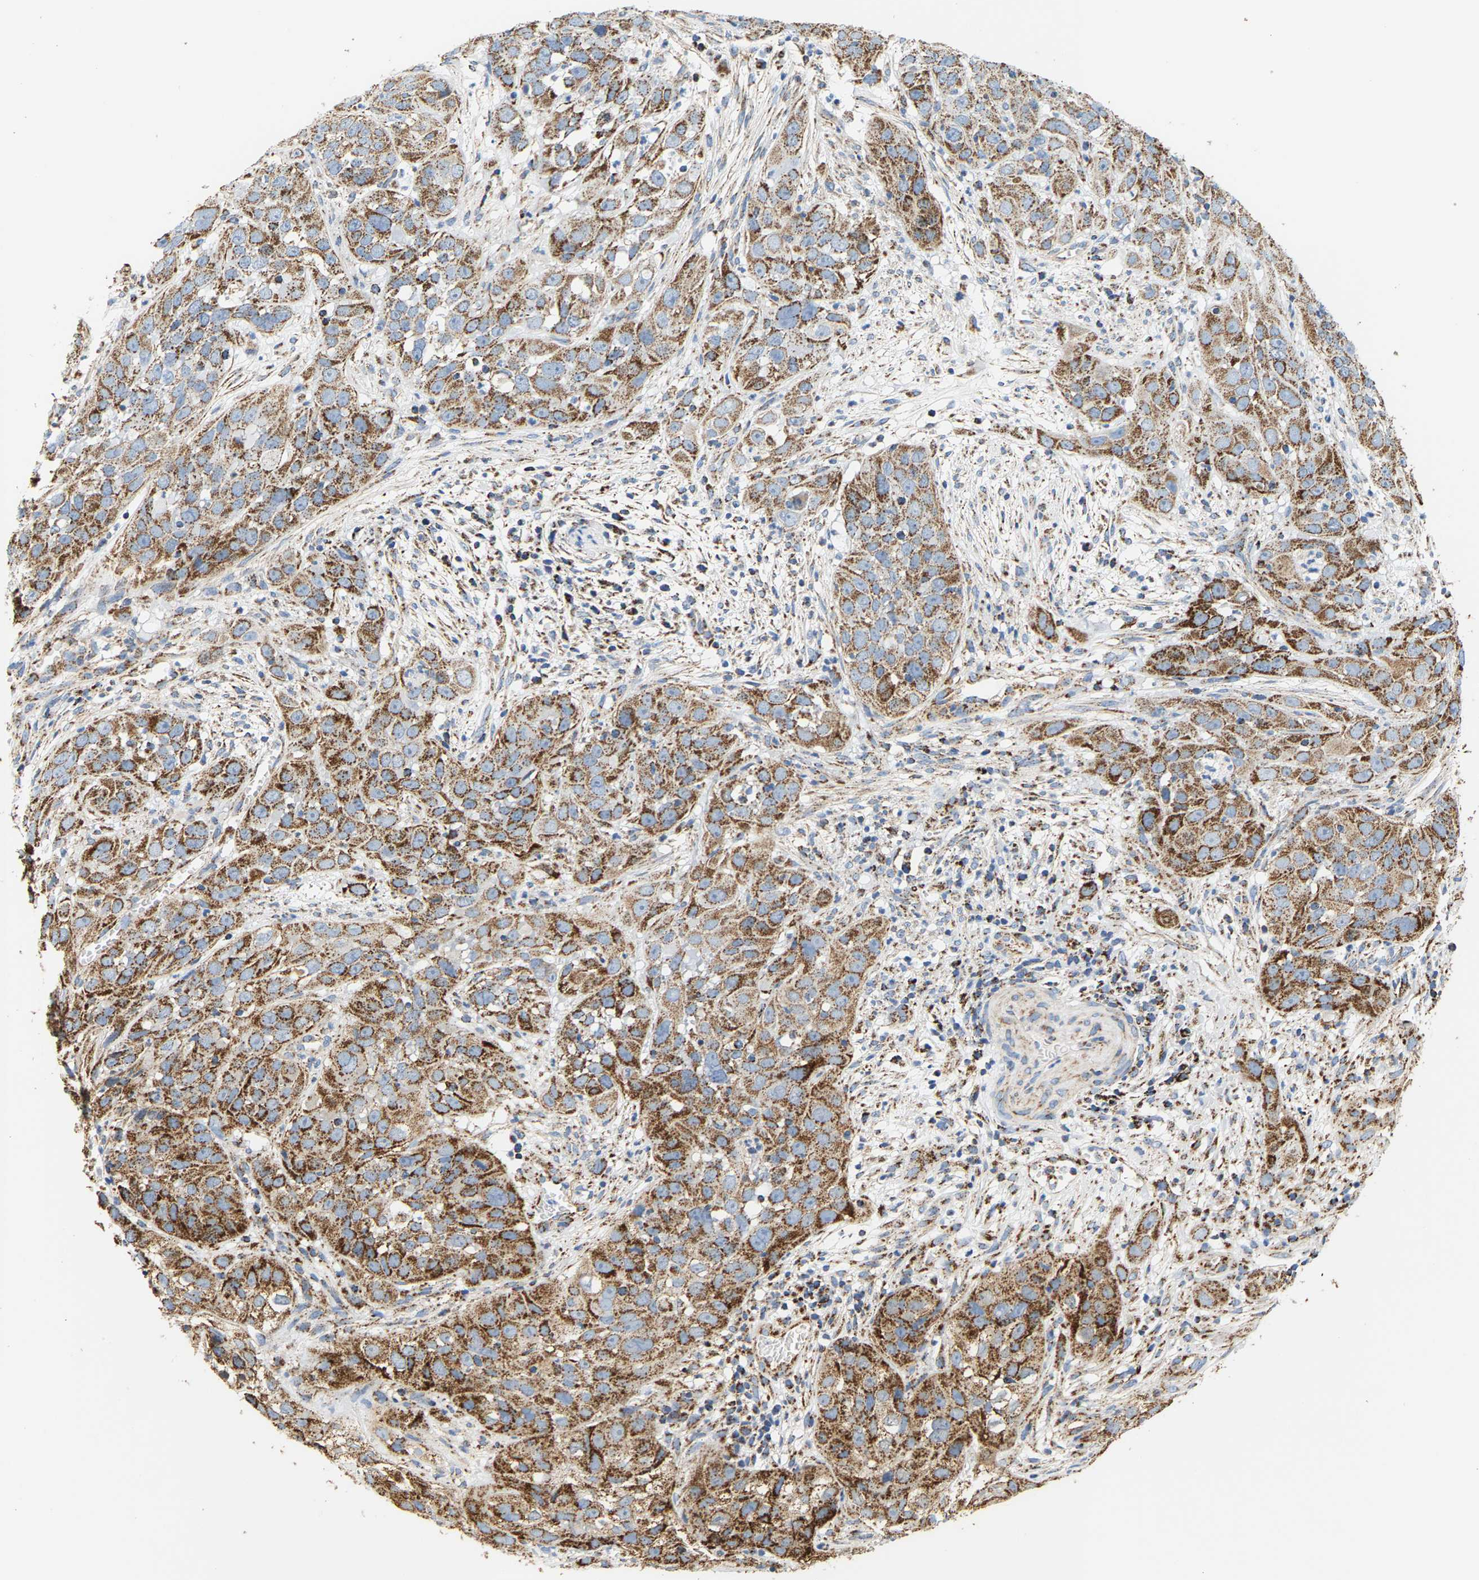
{"staining": {"intensity": "moderate", "quantity": ">75%", "location": "cytoplasmic/membranous"}, "tissue": "cervical cancer", "cell_type": "Tumor cells", "image_type": "cancer", "snomed": [{"axis": "morphology", "description": "Squamous cell carcinoma, NOS"}, {"axis": "topography", "description": "Cervix"}], "caption": "Immunohistochemical staining of squamous cell carcinoma (cervical) displays medium levels of moderate cytoplasmic/membranous staining in about >75% of tumor cells.", "gene": "SHMT2", "patient": {"sex": "female", "age": 32}}